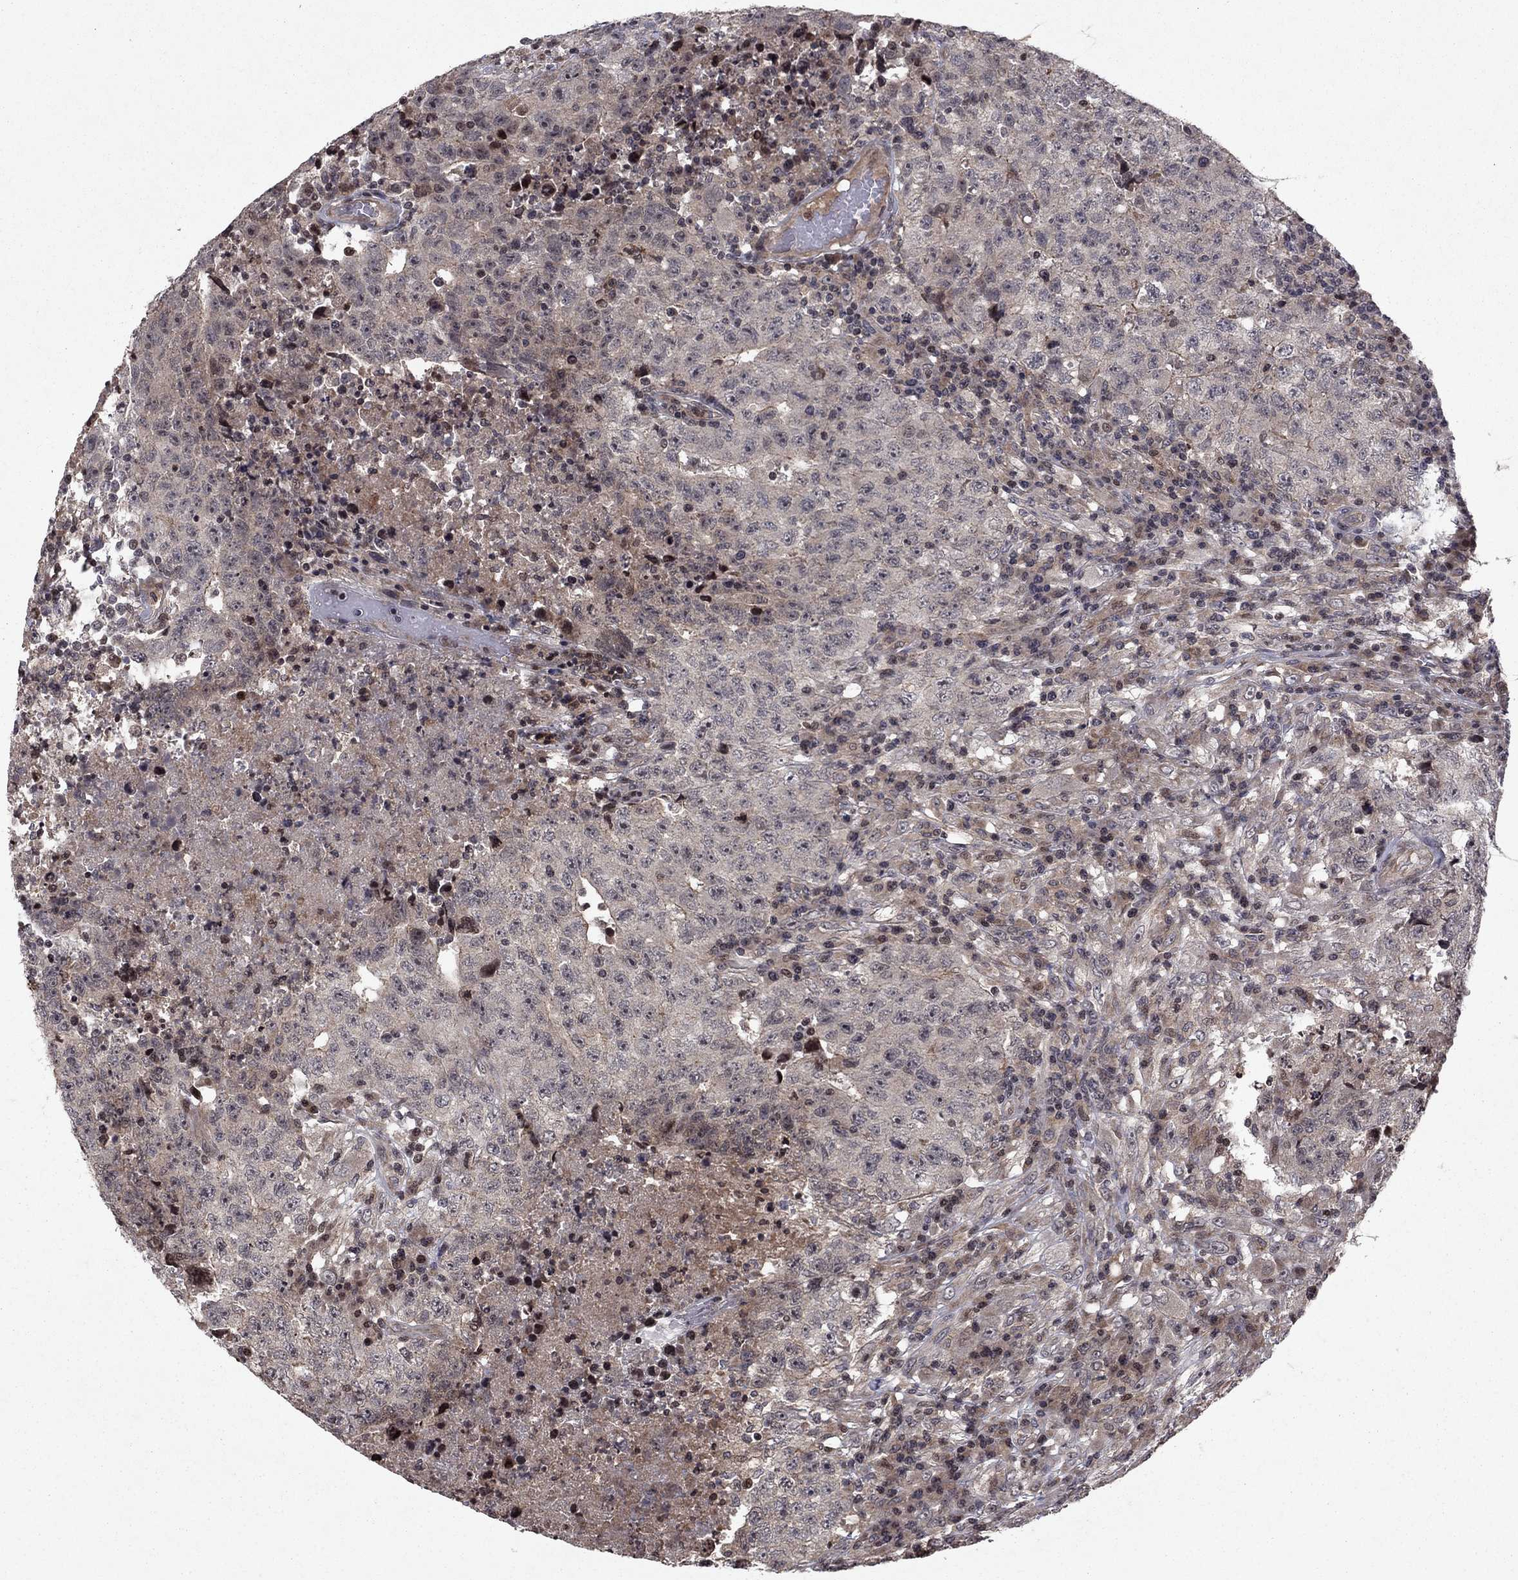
{"staining": {"intensity": "negative", "quantity": "none", "location": "none"}, "tissue": "testis cancer", "cell_type": "Tumor cells", "image_type": "cancer", "snomed": [{"axis": "morphology", "description": "Necrosis, NOS"}, {"axis": "morphology", "description": "Carcinoma, Embryonal, NOS"}, {"axis": "topography", "description": "Testis"}], "caption": "IHC photomicrograph of neoplastic tissue: embryonal carcinoma (testis) stained with DAB displays no significant protein positivity in tumor cells.", "gene": "SORBS1", "patient": {"sex": "male", "age": 19}}